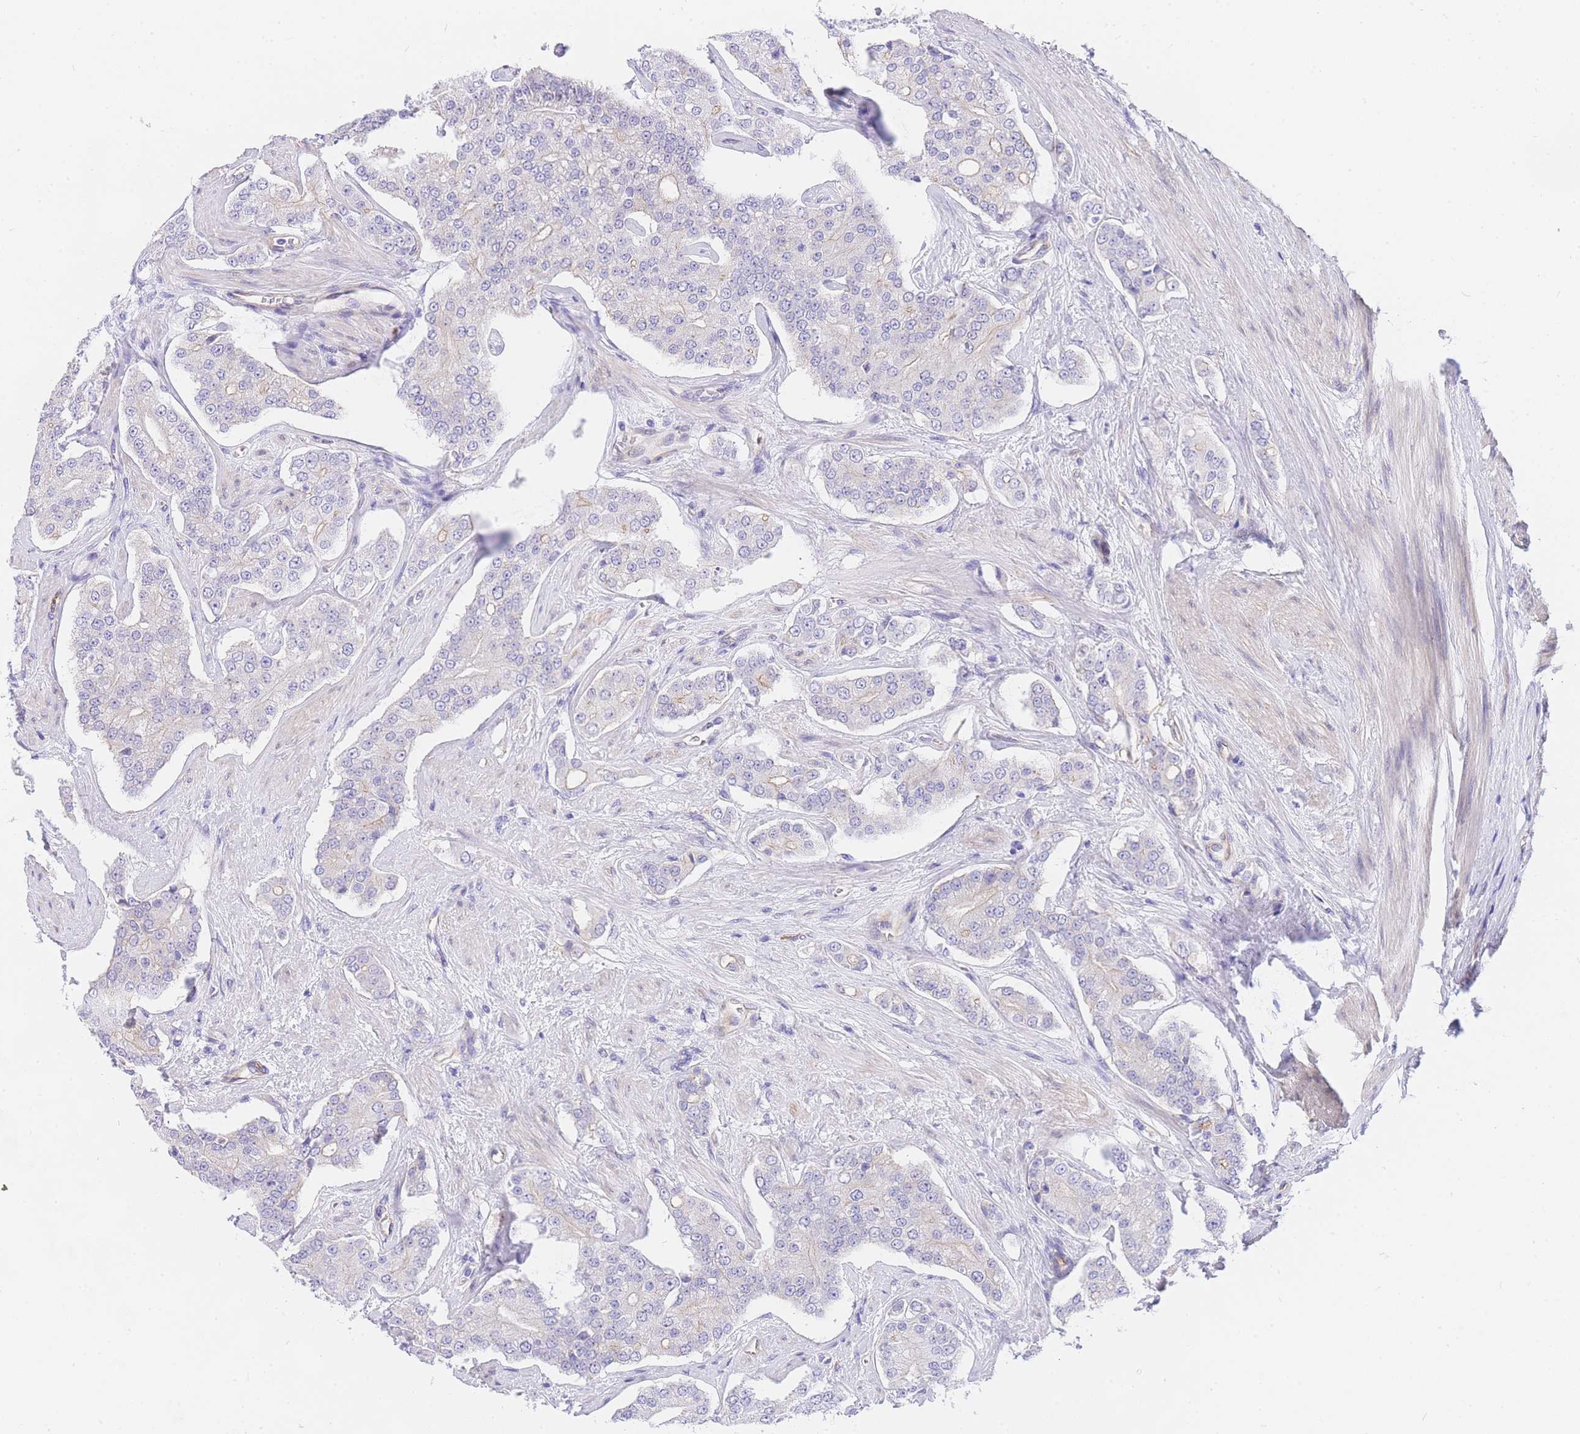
{"staining": {"intensity": "negative", "quantity": "none", "location": "none"}, "tissue": "prostate cancer", "cell_type": "Tumor cells", "image_type": "cancer", "snomed": [{"axis": "morphology", "description": "Adenocarcinoma, High grade"}, {"axis": "topography", "description": "Prostate"}], "caption": "Micrograph shows no significant protein expression in tumor cells of prostate high-grade adenocarcinoma.", "gene": "SRSF12", "patient": {"sex": "male", "age": 71}}